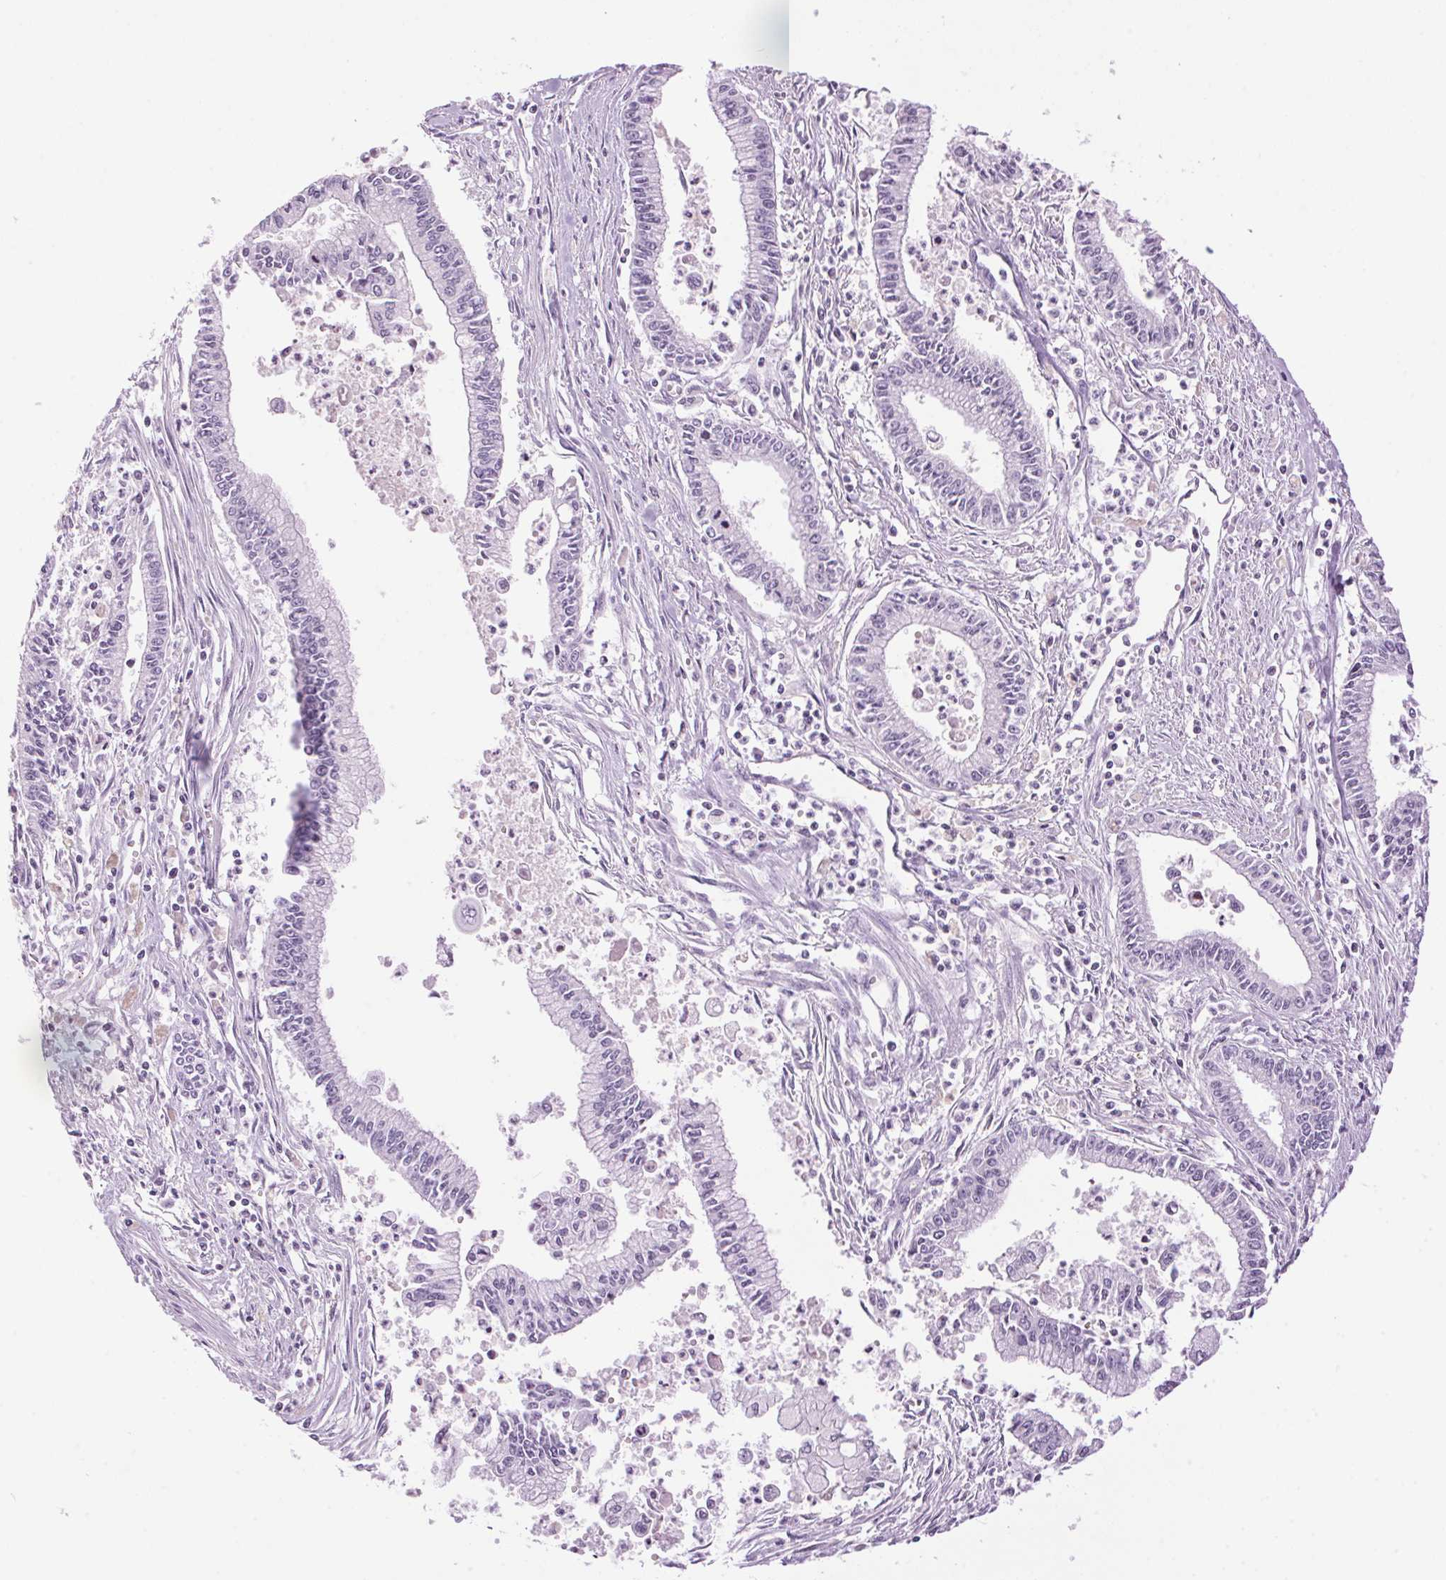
{"staining": {"intensity": "negative", "quantity": "none", "location": "none"}, "tissue": "pancreatic cancer", "cell_type": "Tumor cells", "image_type": "cancer", "snomed": [{"axis": "morphology", "description": "Adenocarcinoma, NOS"}, {"axis": "topography", "description": "Pancreas"}], "caption": "A histopathology image of human pancreatic cancer is negative for staining in tumor cells.", "gene": "TMEM88B", "patient": {"sex": "female", "age": 65}}